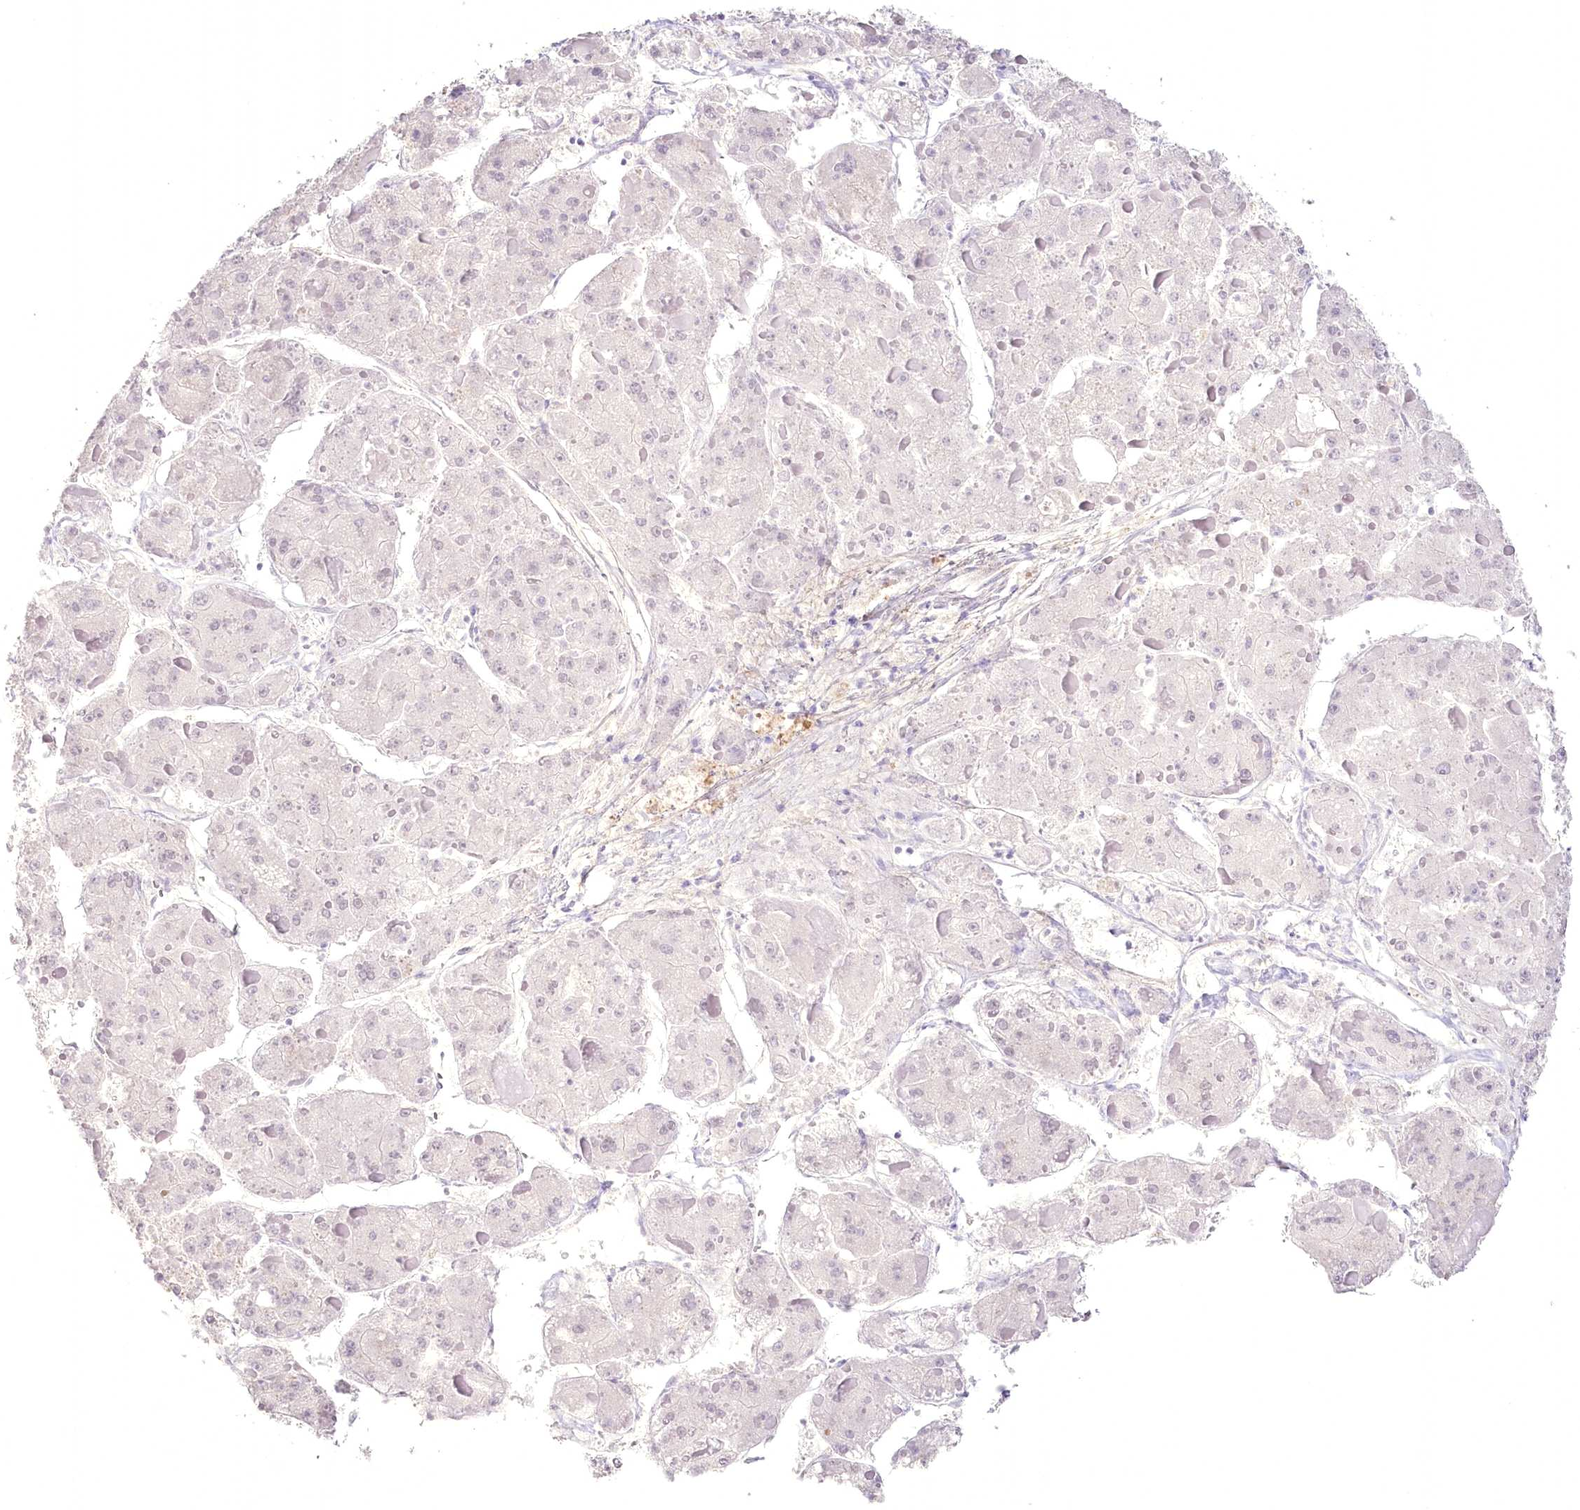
{"staining": {"intensity": "negative", "quantity": "none", "location": "none"}, "tissue": "liver cancer", "cell_type": "Tumor cells", "image_type": "cancer", "snomed": [{"axis": "morphology", "description": "Carcinoma, Hepatocellular, NOS"}, {"axis": "topography", "description": "Liver"}], "caption": "The immunohistochemistry micrograph has no significant expression in tumor cells of liver hepatocellular carcinoma tissue.", "gene": "SLC39A10", "patient": {"sex": "female", "age": 73}}